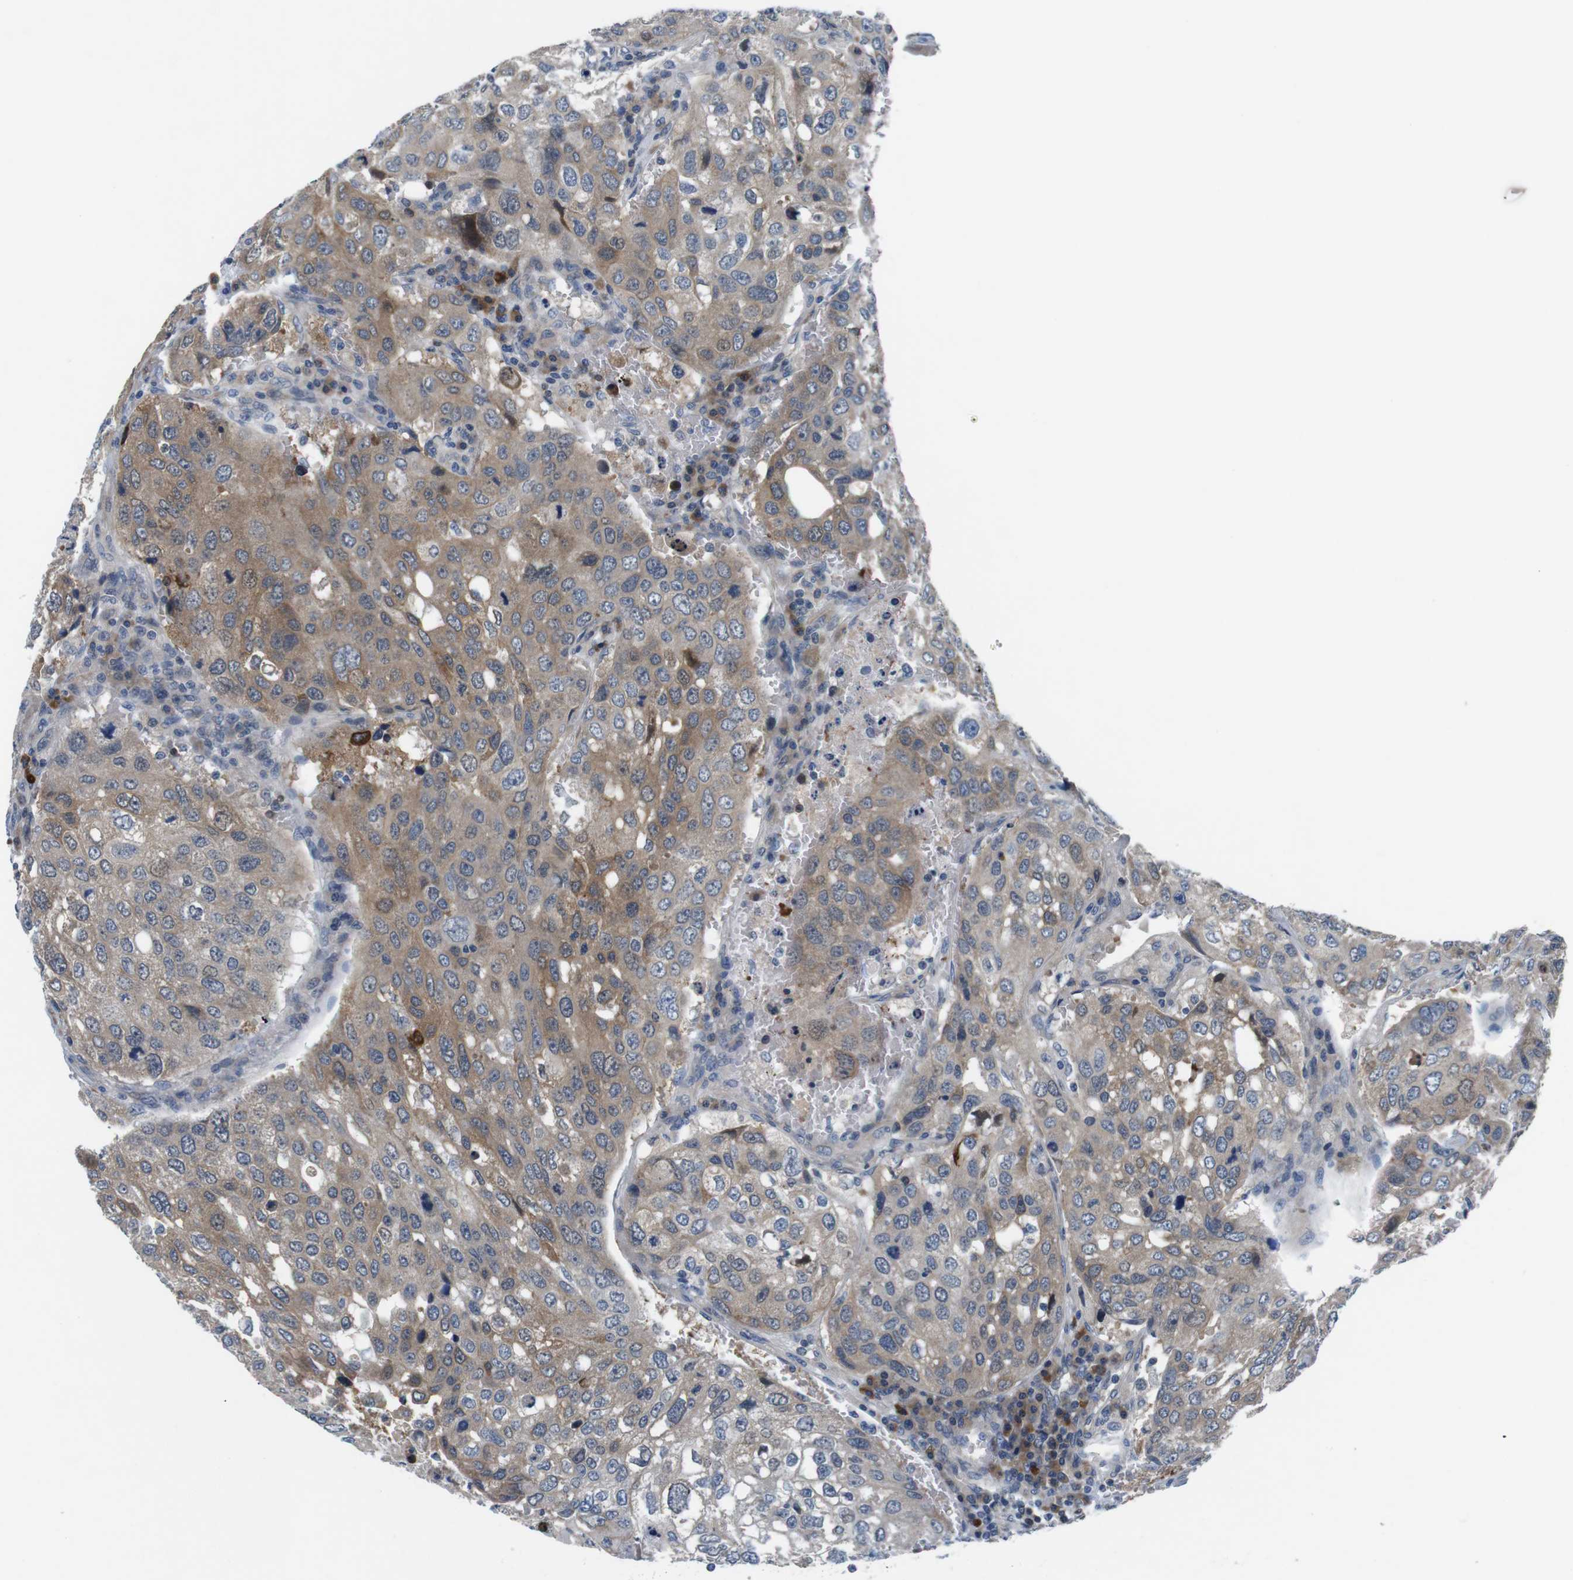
{"staining": {"intensity": "moderate", "quantity": ">75%", "location": "cytoplasmic/membranous"}, "tissue": "urothelial cancer", "cell_type": "Tumor cells", "image_type": "cancer", "snomed": [{"axis": "morphology", "description": "Urothelial carcinoma, High grade"}, {"axis": "topography", "description": "Lymph node"}, {"axis": "topography", "description": "Urinary bladder"}], "caption": "High-grade urothelial carcinoma was stained to show a protein in brown. There is medium levels of moderate cytoplasmic/membranous positivity in approximately >75% of tumor cells.", "gene": "JAK1", "patient": {"sex": "male", "age": 51}}